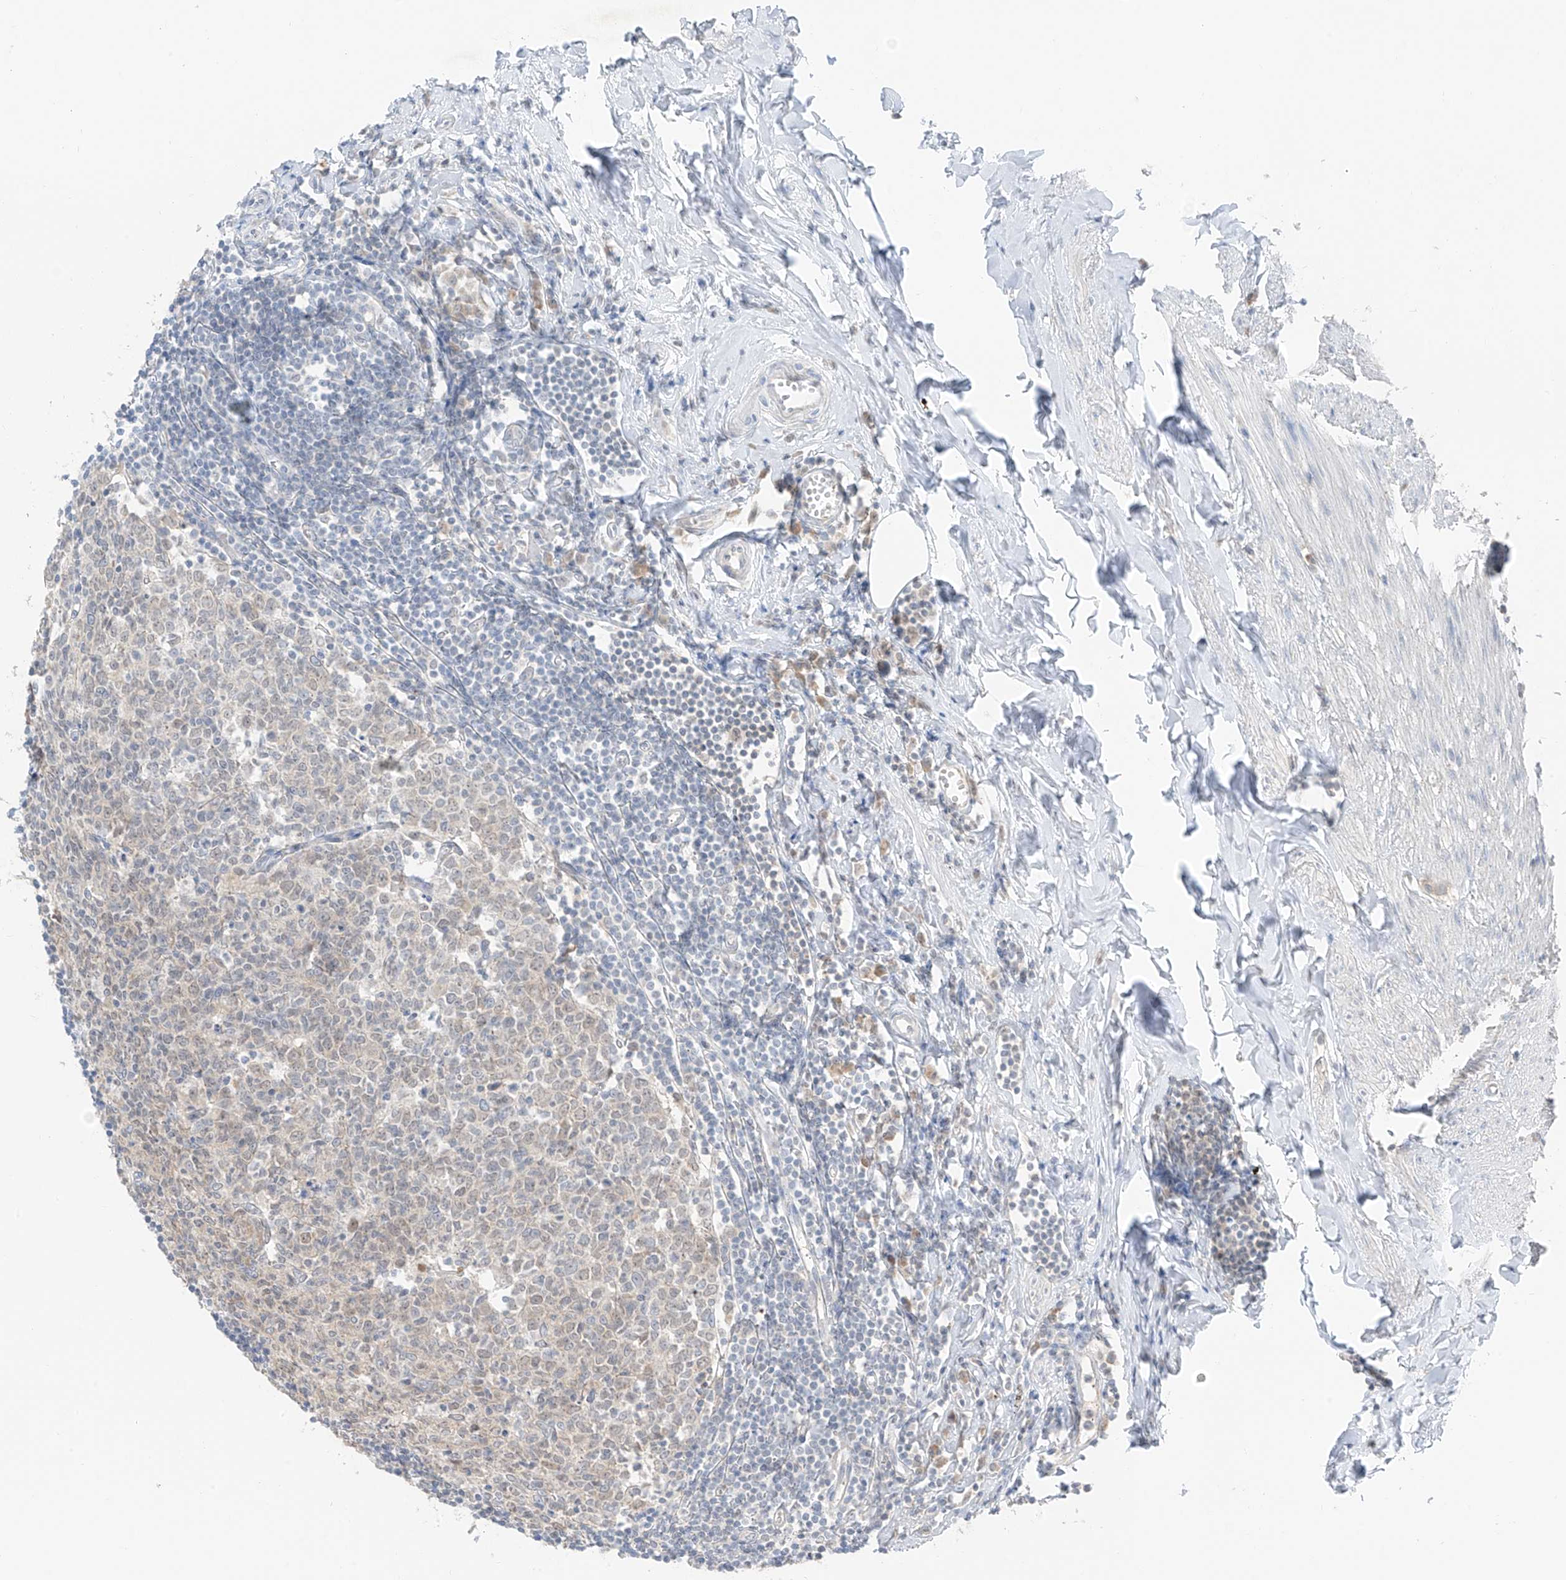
{"staining": {"intensity": "negative", "quantity": "none", "location": "none"}, "tissue": "appendix", "cell_type": "Glandular cells", "image_type": "normal", "snomed": [{"axis": "morphology", "description": "Normal tissue, NOS"}, {"axis": "topography", "description": "Appendix"}], "caption": "This is an IHC histopathology image of unremarkable human appendix. There is no staining in glandular cells.", "gene": "COLGALT2", "patient": {"sex": "female", "age": 54}}